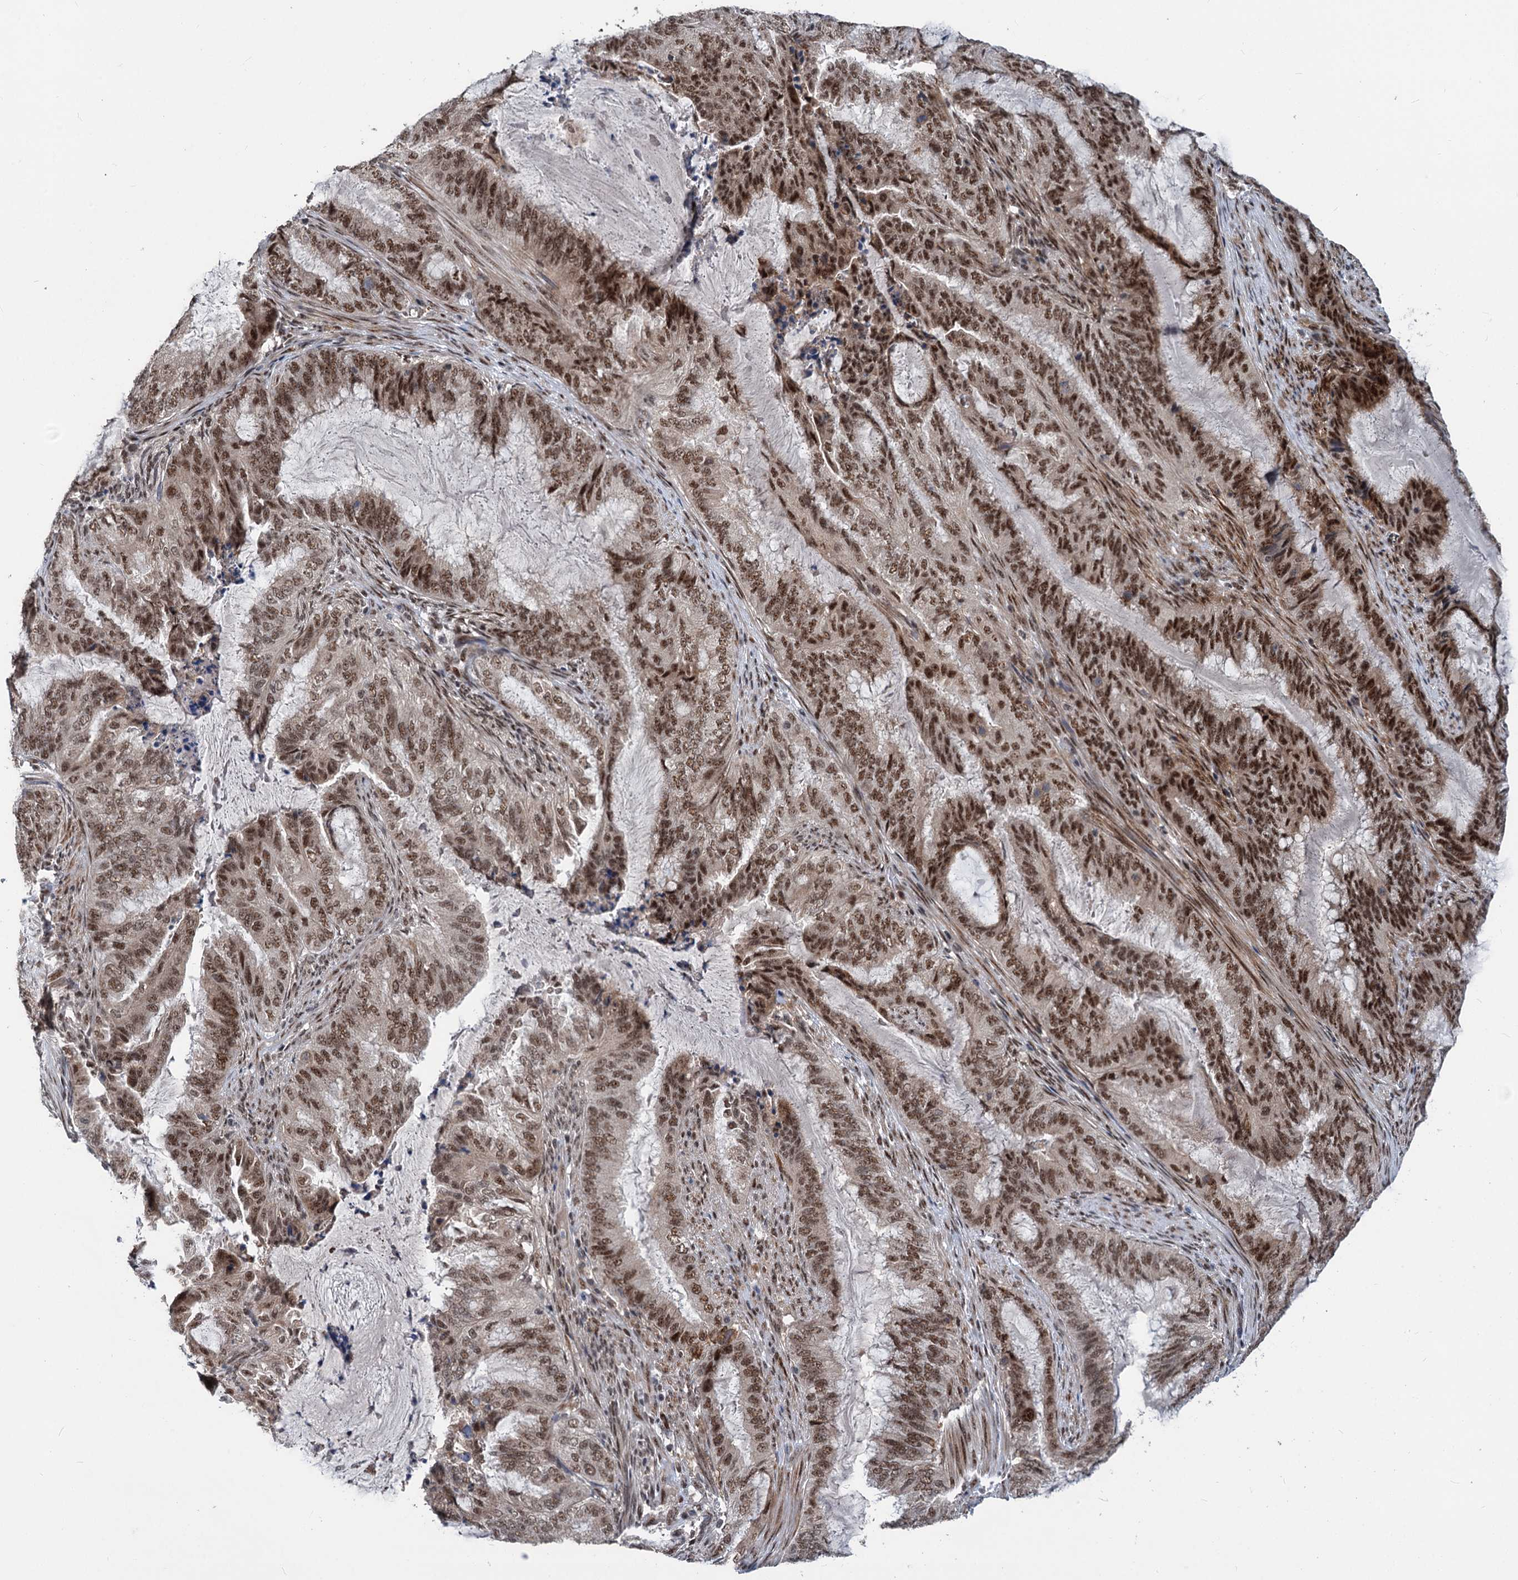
{"staining": {"intensity": "moderate", "quantity": ">75%", "location": "nuclear"}, "tissue": "endometrial cancer", "cell_type": "Tumor cells", "image_type": "cancer", "snomed": [{"axis": "morphology", "description": "Adenocarcinoma, NOS"}, {"axis": "topography", "description": "Endometrium"}], "caption": "The histopathology image exhibits immunohistochemical staining of endometrial cancer (adenocarcinoma). There is moderate nuclear staining is present in about >75% of tumor cells.", "gene": "PHF8", "patient": {"sex": "female", "age": 51}}